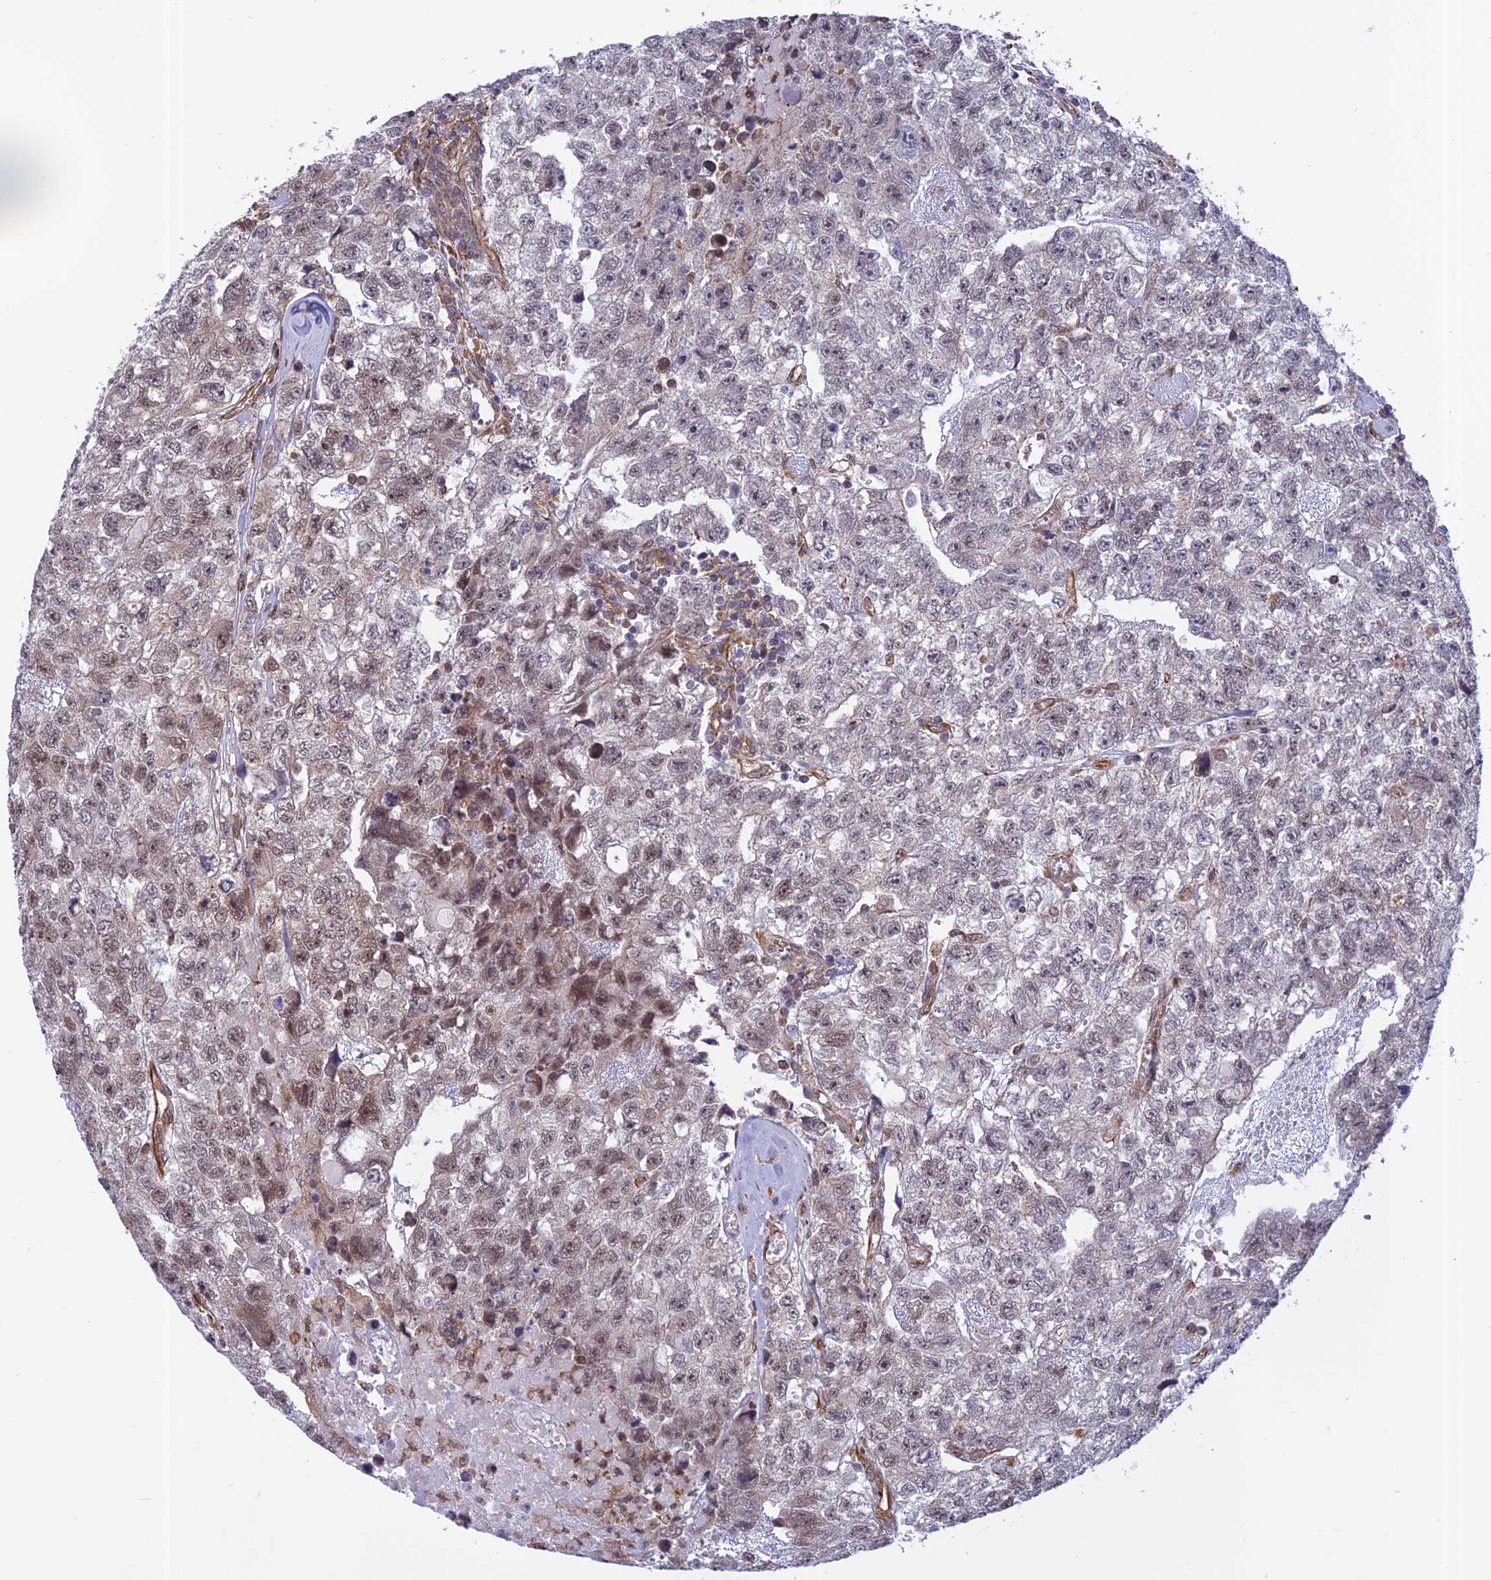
{"staining": {"intensity": "moderate", "quantity": "25%-75%", "location": "nuclear"}, "tissue": "testis cancer", "cell_type": "Tumor cells", "image_type": "cancer", "snomed": [{"axis": "morphology", "description": "Carcinoma, Embryonal, NOS"}, {"axis": "topography", "description": "Testis"}], "caption": "Immunohistochemical staining of human testis embryonal carcinoma exhibits moderate nuclear protein expression in about 25%-75% of tumor cells.", "gene": "PAGR1", "patient": {"sex": "male", "age": 26}}